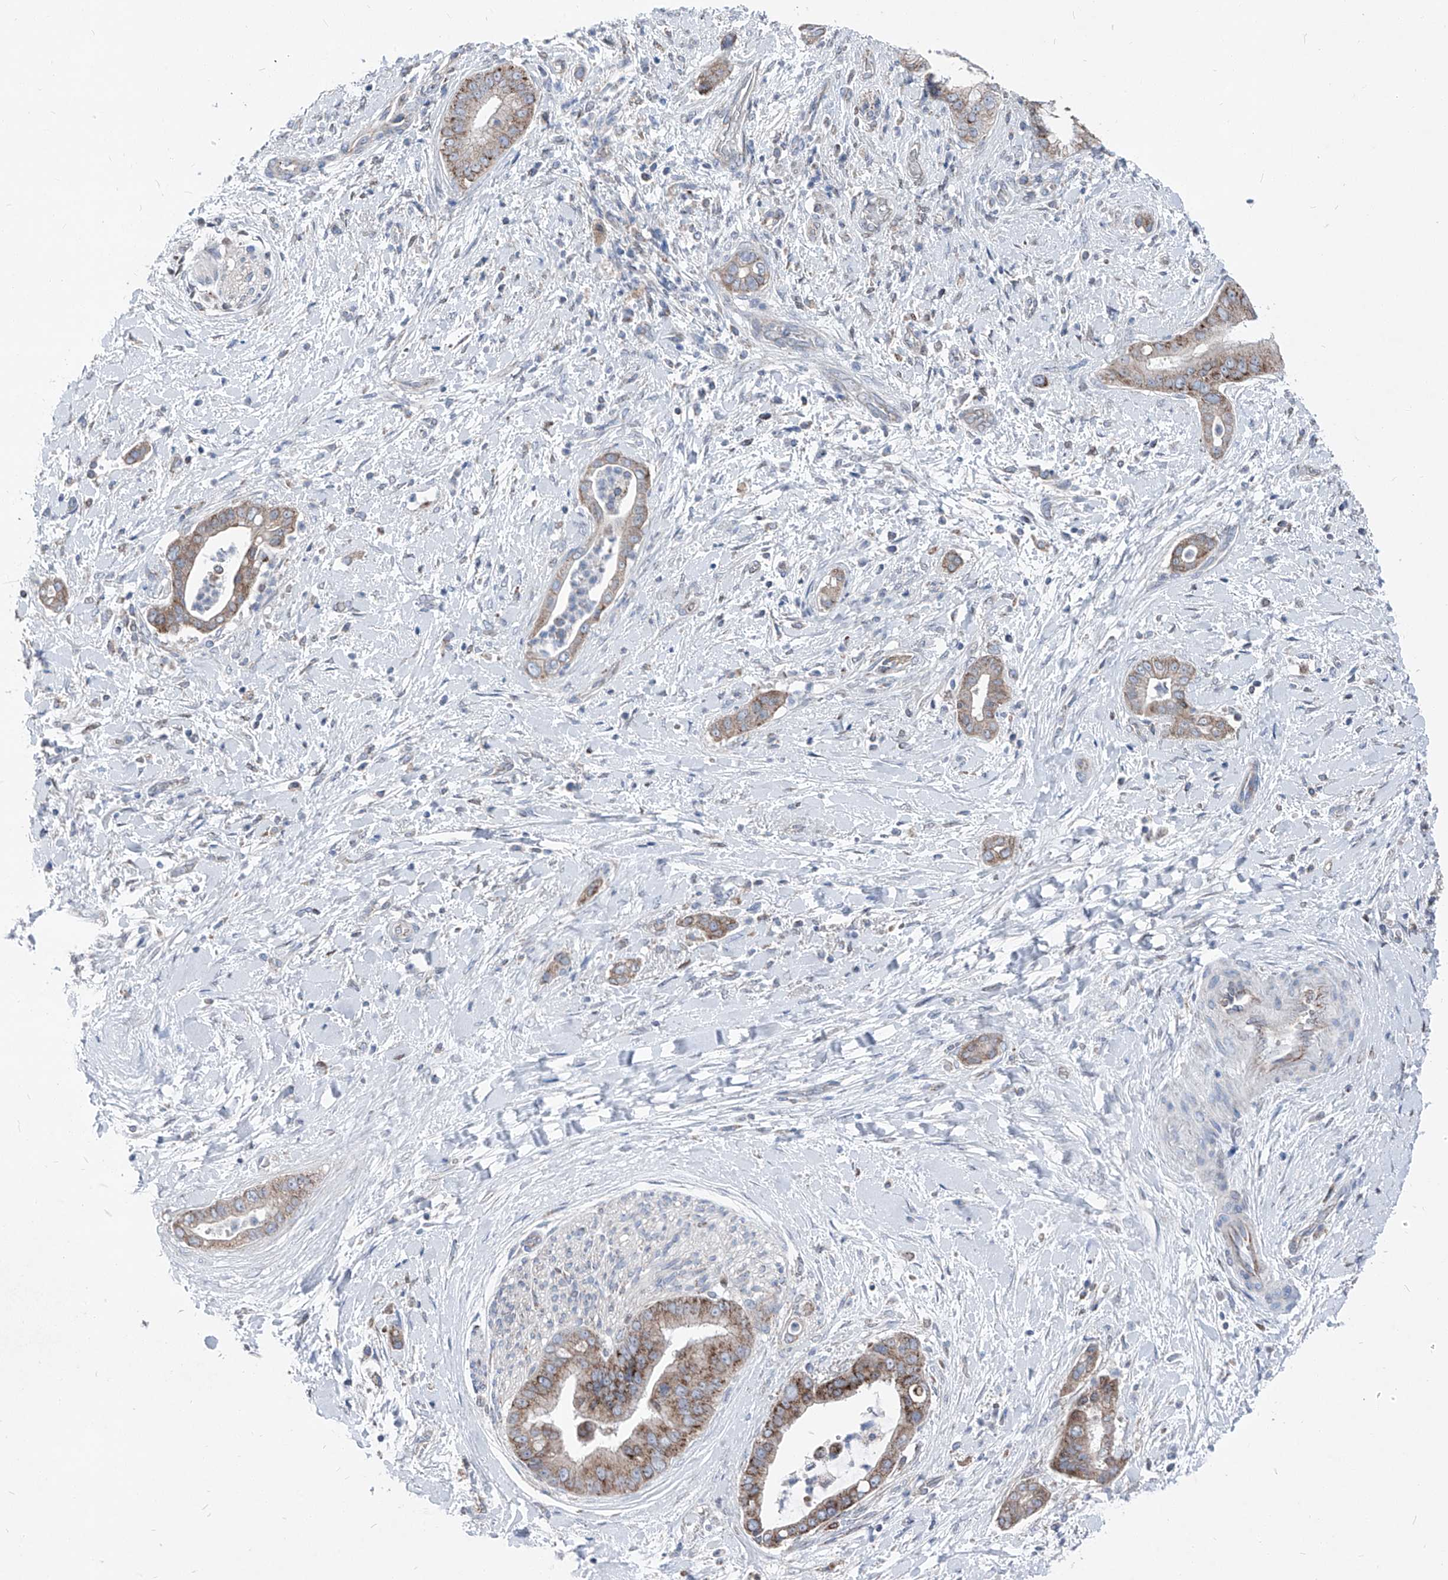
{"staining": {"intensity": "moderate", "quantity": ">75%", "location": "cytoplasmic/membranous"}, "tissue": "liver cancer", "cell_type": "Tumor cells", "image_type": "cancer", "snomed": [{"axis": "morphology", "description": "Cholangiocarcinoma"}, {"axis": "topography", "description": "Liver"}], "caption": "Human cholangiocarcinoma (liver) stained for a protein (brown) reveals moderate cytoplasmic/membranous positive positivity in about >75% of tumor cells.", "gene": "AGPS", "patient": {"sex": "female", "age": 54}}